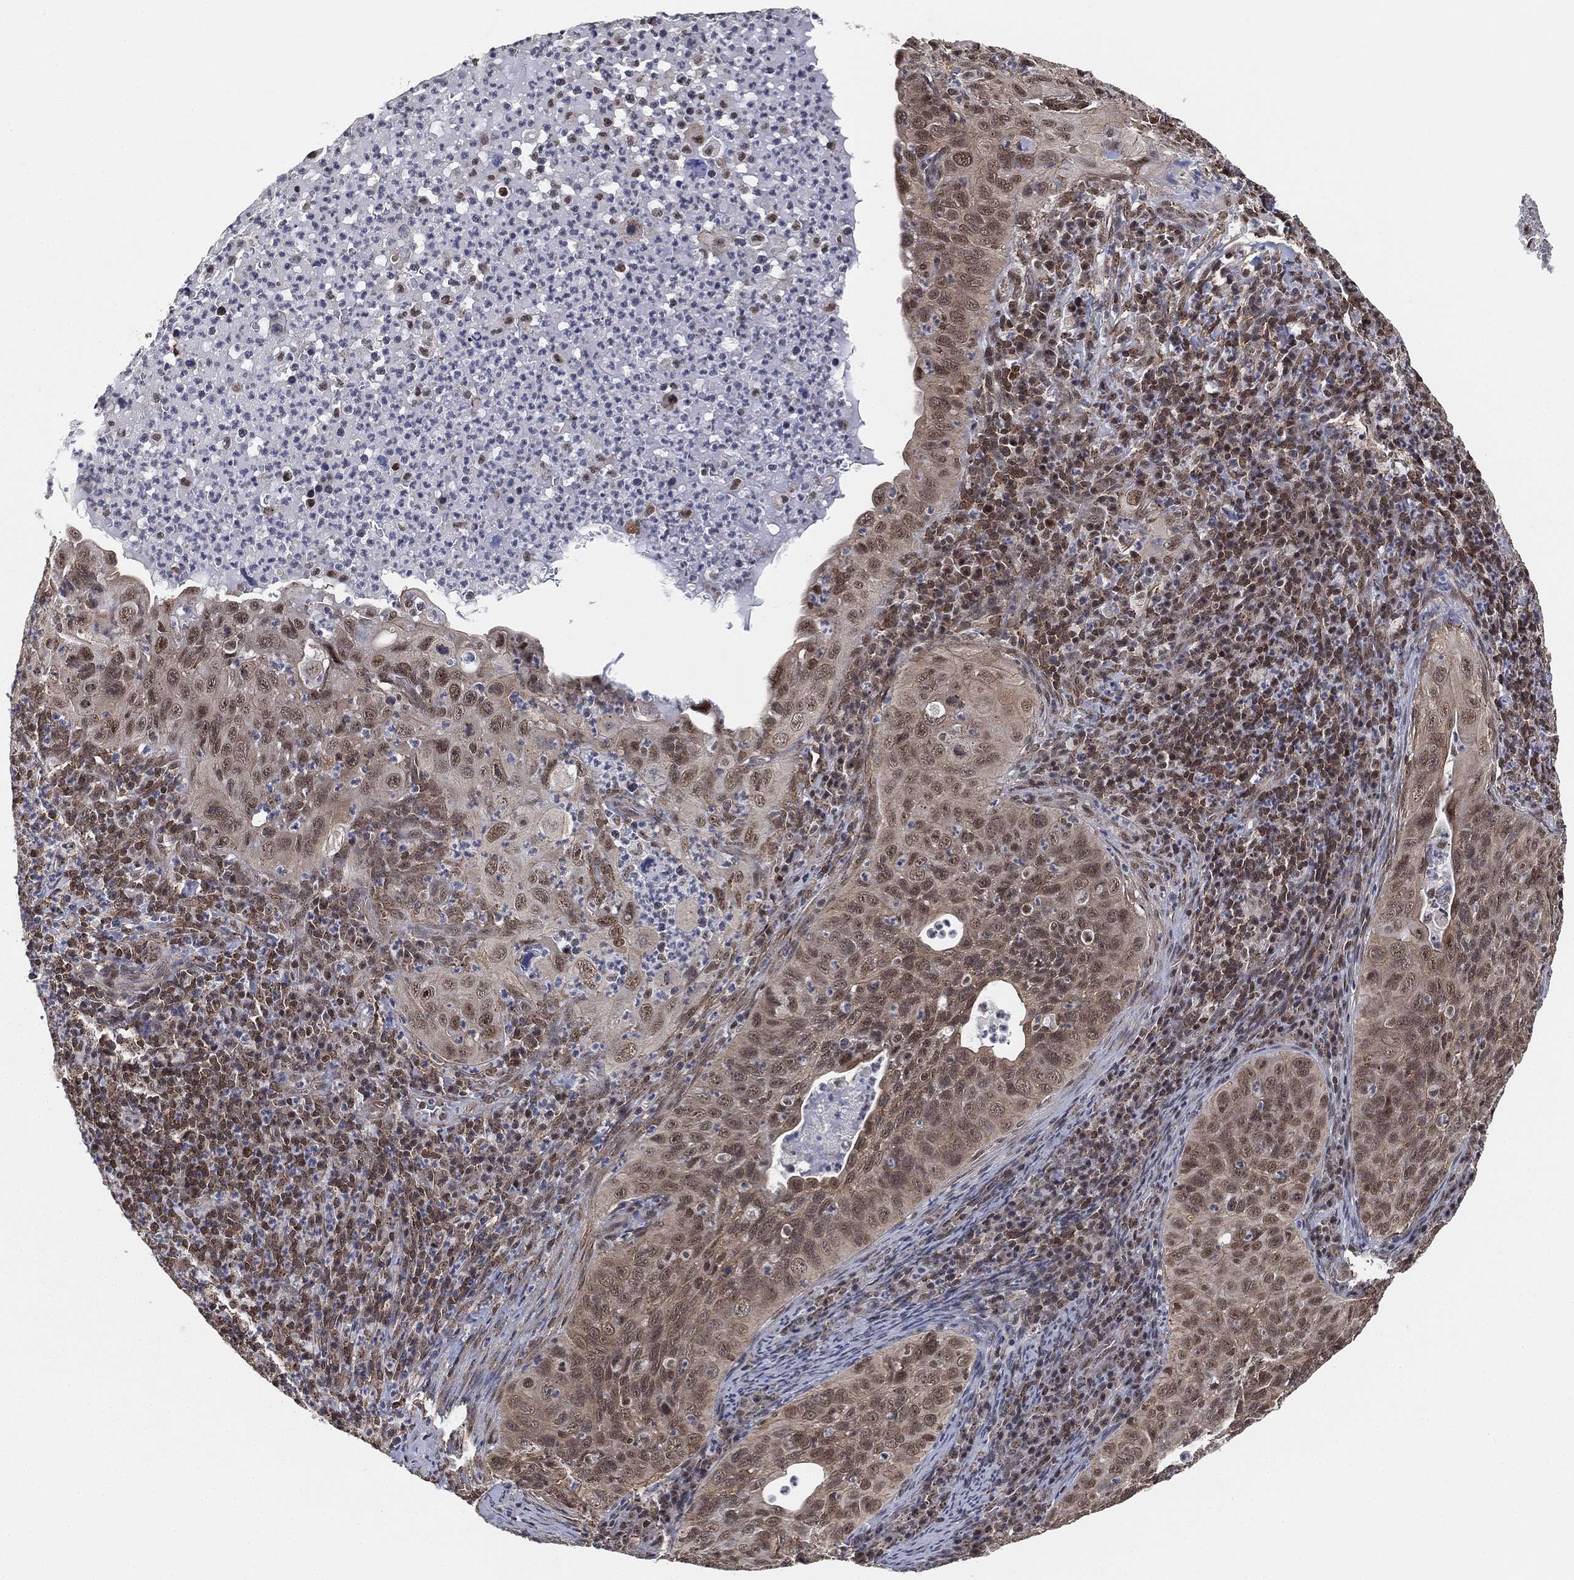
{"staining": {"intensity": "moderate", "quantity": "<25%", "location": "nuclear"}, "tissue": "cervical cancer", "cell_type": "Tumor cells", "image_type": "cancer", "snomed": [{"axis": "morphology", "description": "Squamous cell carcinoma, NOS"}, {"axis": "topography", "description": "Cervix"}], "caption": "Immunohistochemical staining of human squamous cell carcinoma (cervical) shows moderate nuclear protein positivity in about <25% of tumor cells.", "gene": "RSRC2", "patient": {"sex": "female", "age": 26}}